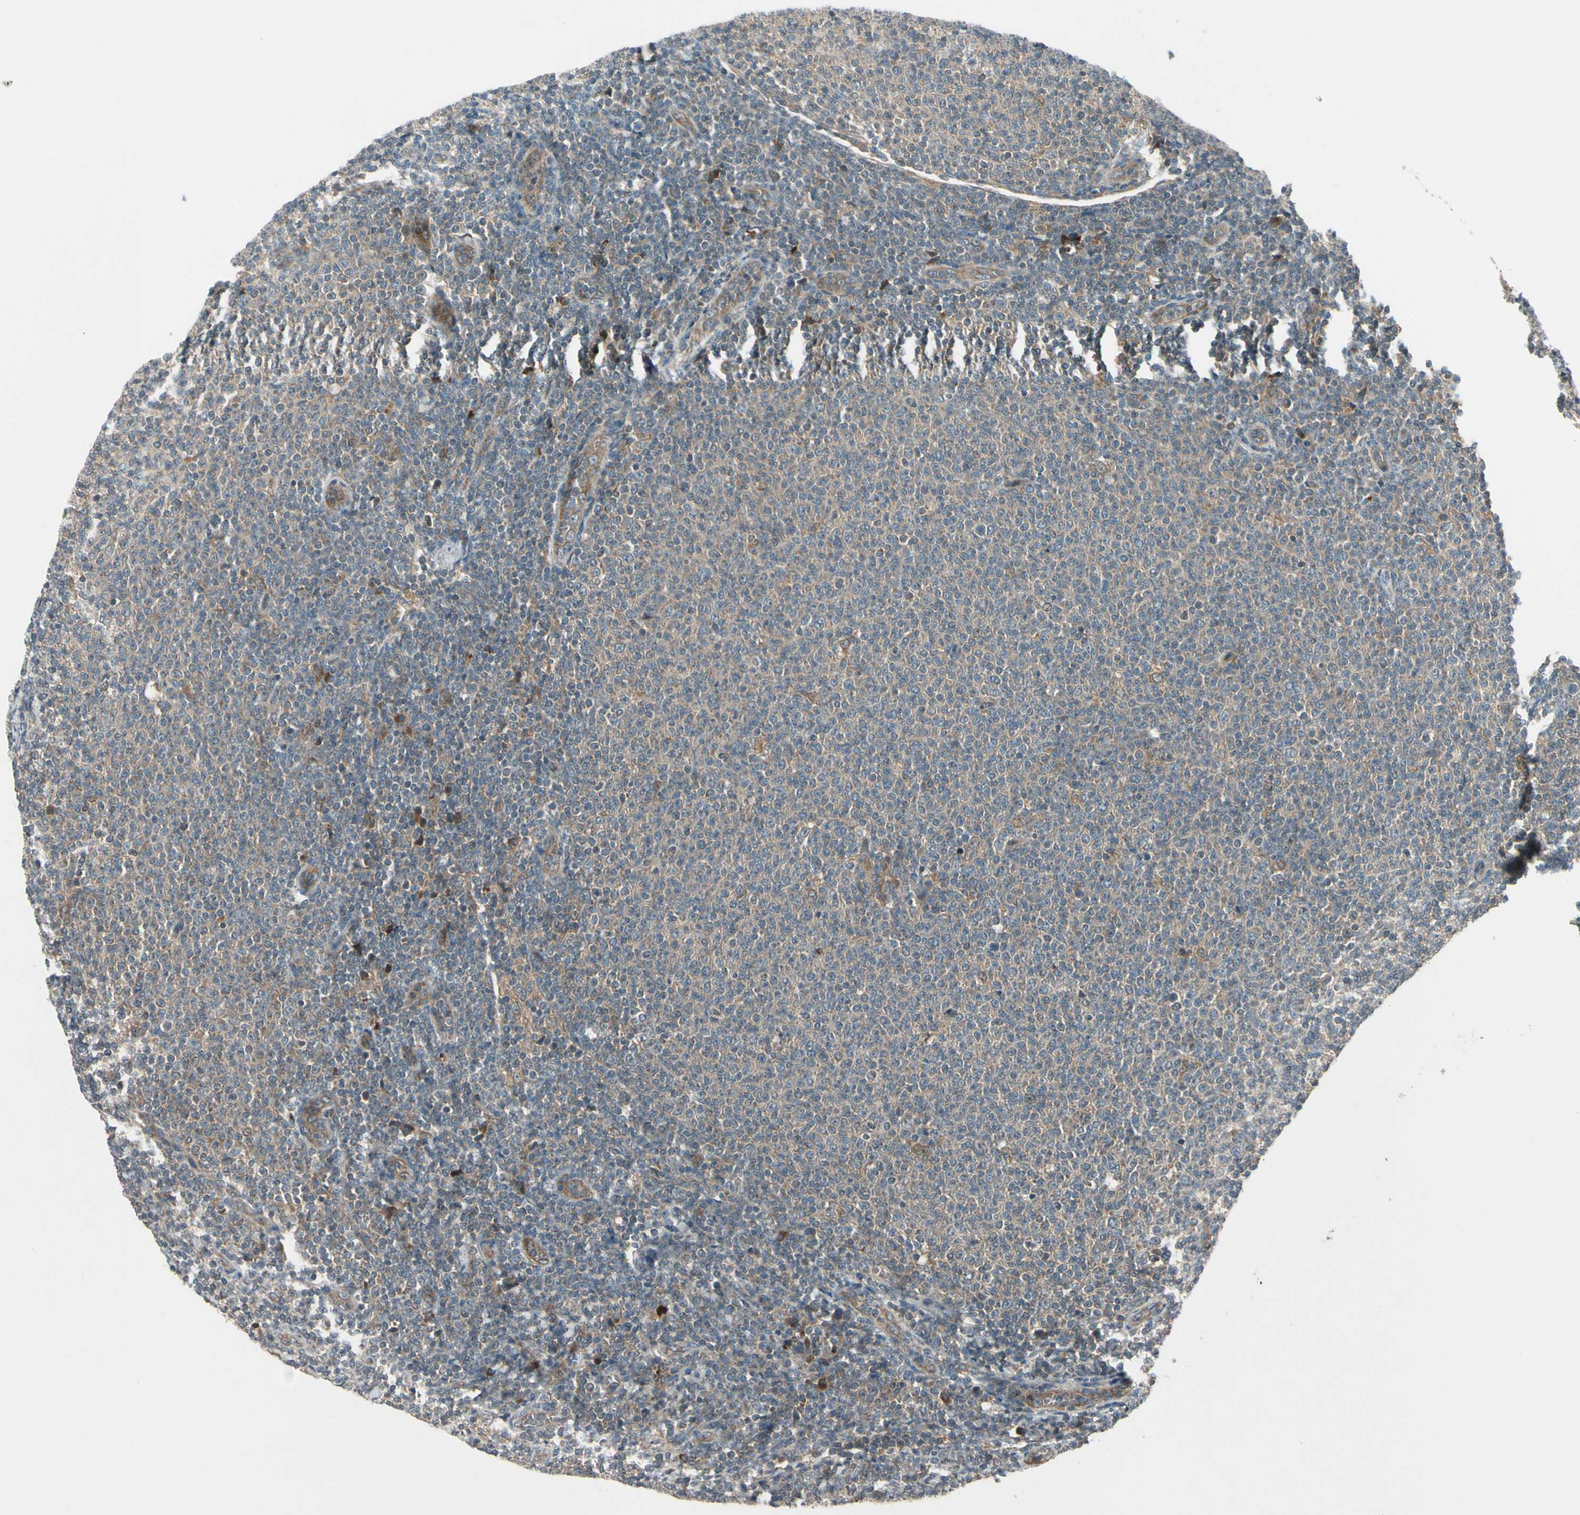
{"staining": {"intensity": "weak", "quantity": "25%-75%", "location": "cytoplasmic/membranous"}, "tissue": "lymphoma", "cell_type": "Tumor cells", "image_type": "cancer", "snomed": [{"axis": "morphology", "description": "Malignant lymphoma, non-Hodgkin's type, Low grade"}, {"axis": "topography", "description": "Lymph node"}], "caption": "Protein analysis of low-grade malignant lymphoma, non-Hodgkin's type tissue shows weak cytoplasmic/membranous expression in approximately 25%-75% of tumor cells.", "gene": "ACVR1C", "patient": {"sex": "male", "age": 66}}